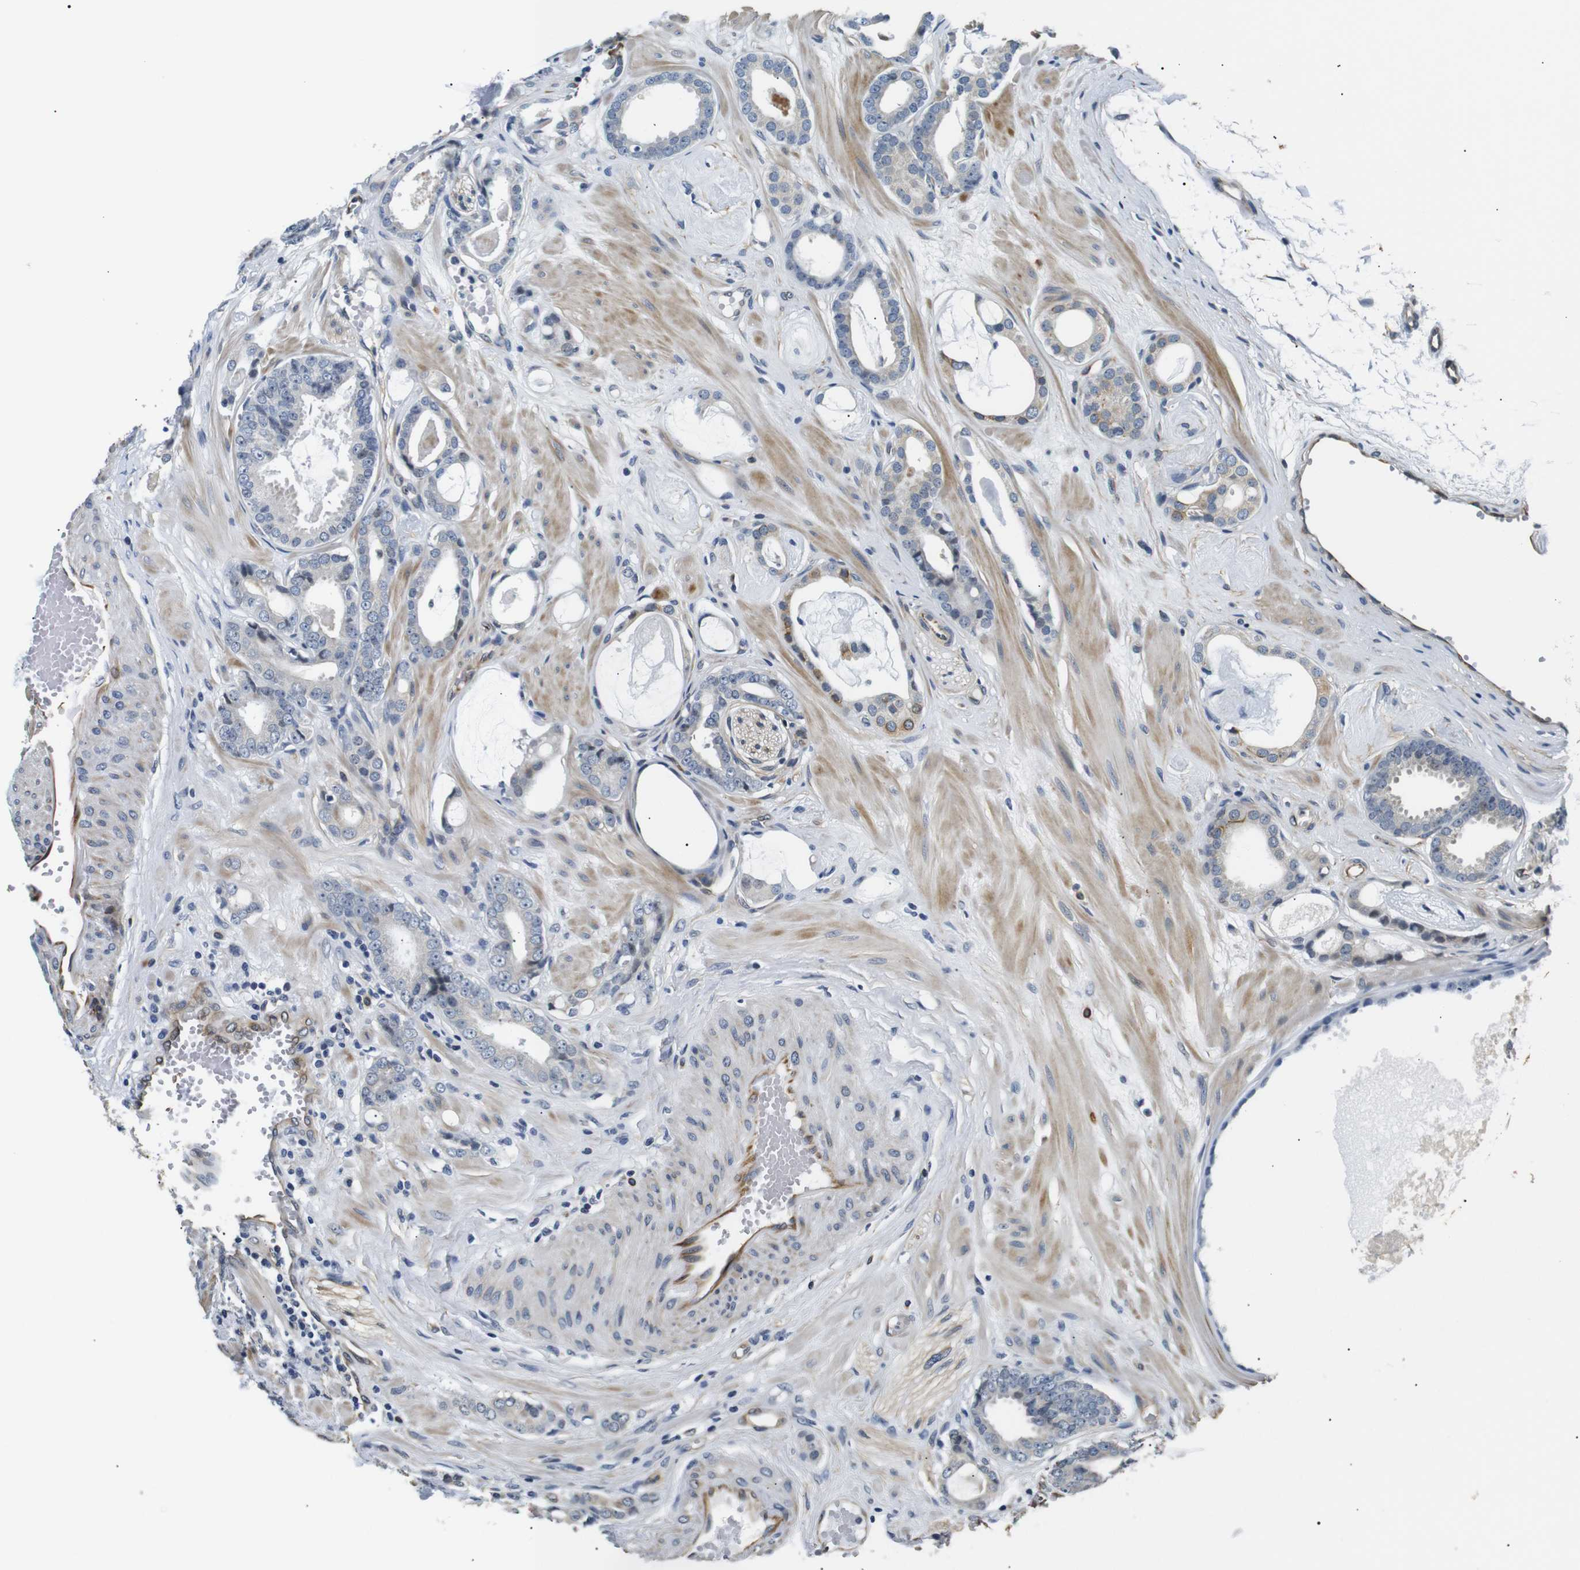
{"staining": {"intensity": "negative", "quantity": "none", "location": "none"}, "tissue": "prostate cancer", "cell_type": "Tumor cells", "image_type": "cancer", "snomed": [{"axis": "morphology", "description": "Adenocarcinoma, Low grade"}, {"axis": "topography", "description": "Prostate"}], "caption": "The photomicrograph demonstrates no significant positivity in tumor cells of prostate cancer (low-grade adenocarcinoma). Brightfield microscopy of IHC stained with DAB (brown) and hematoxylin (blue), captured at high magnification.", "gene": "TAFA1", "patient": {"sex": "male", "age": 53}}